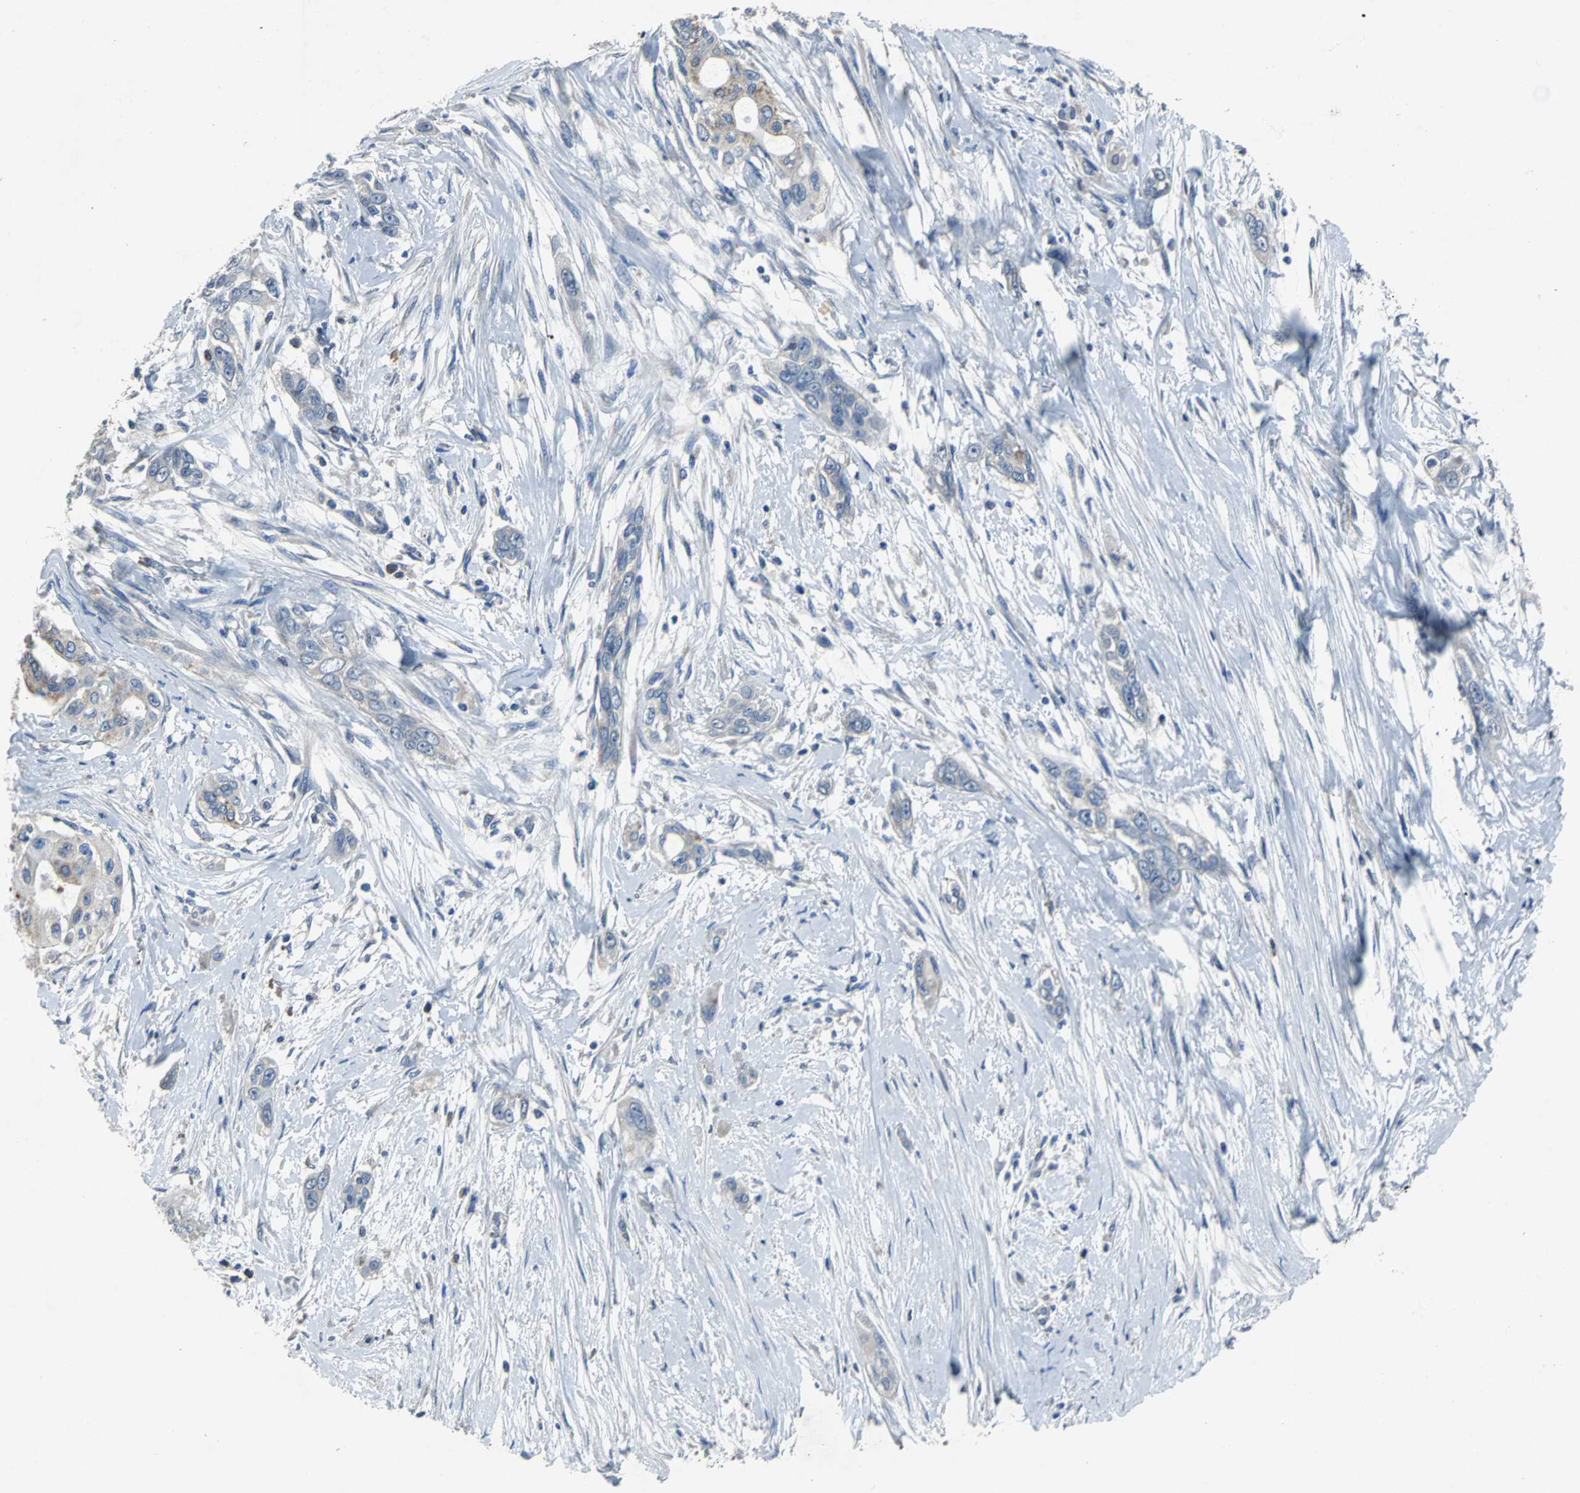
{"staining": {"intensity": "weak", "quantity": "25%-75%", "location": "cytoplasmic/membranous"}, "tissue": "pancreatic cancer", "cell_type": "Tumor cells", "image_type": "cancer", "snomed": [{"axis": "morphology", "description": "Adenocarcinoma, NOS"}, {"axis": "topography", "description": "Pancreas"}], "caption": "Protein staining of adenocarcinoma (pancreatic) tissue exhibits weak cytoplasmic/membranous positivity in about 25%-75% of tumor cells.", "gene": "EIF5A", "patient": {"sex": "female", "age": 60}}